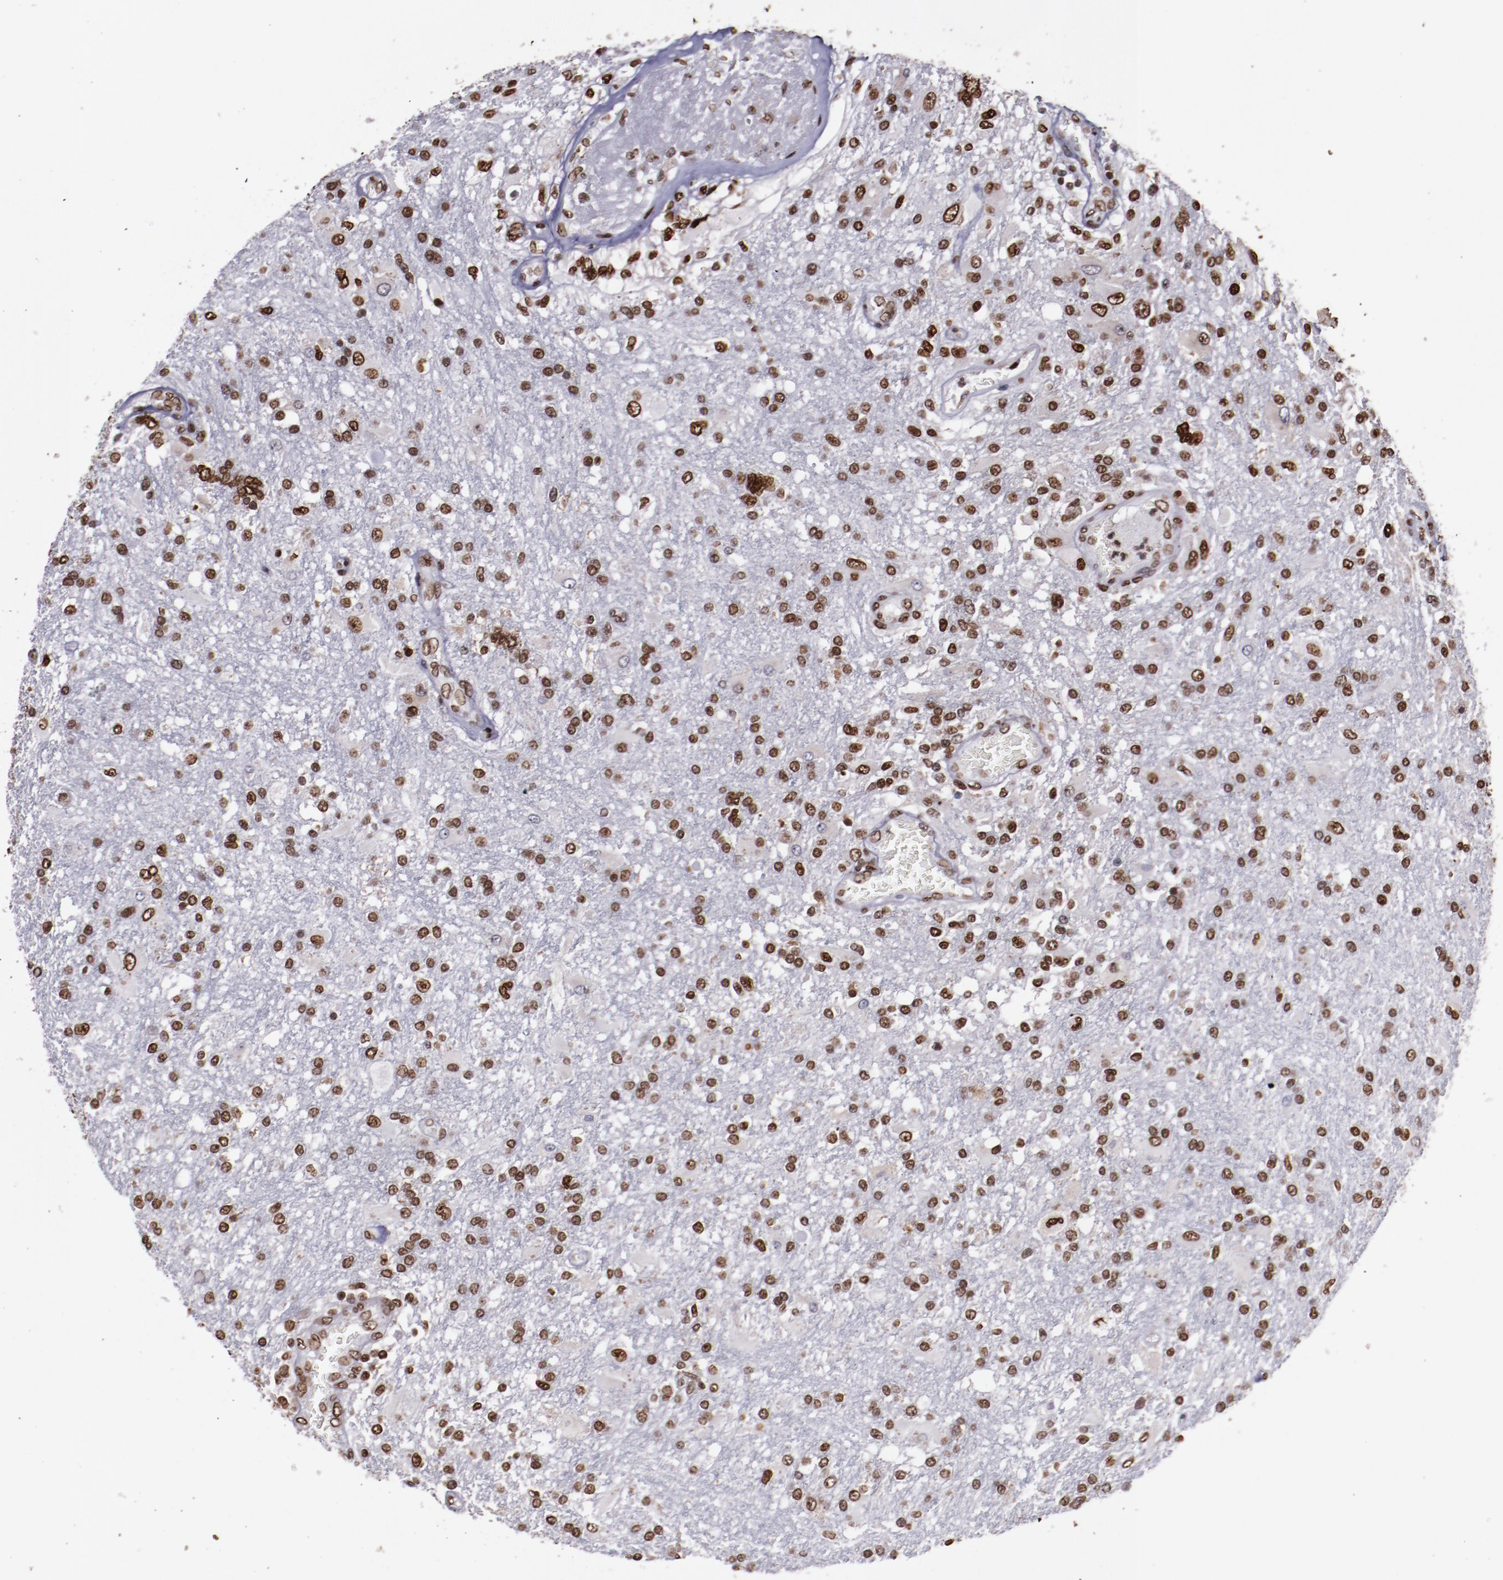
{"staining": {"intensity": "moderate", "quantity": ">75%", "location": "nuclear"}, "tissue": "glioma", "cell_type": "Tumor cells", "image_type": "cancer", "snomed": [{"axis": "morphology", "description": "Glioma, malignant, High grade"}, {"axis": "topography", "description": "Cerebral cortex"}], "caption": "IHC staining of high-grade glioma (malignant), which displays medium levels of moderate nuclear staining in approximately >75% of tumor cells indicating moderate nuclear protein positivity. The staining was performed using DAB (brown) for protein detection and nuclei were counterstained in hematoxylin (blue).", "gene": "APEX1", "patient": {"sex": "male", "age": 79}}